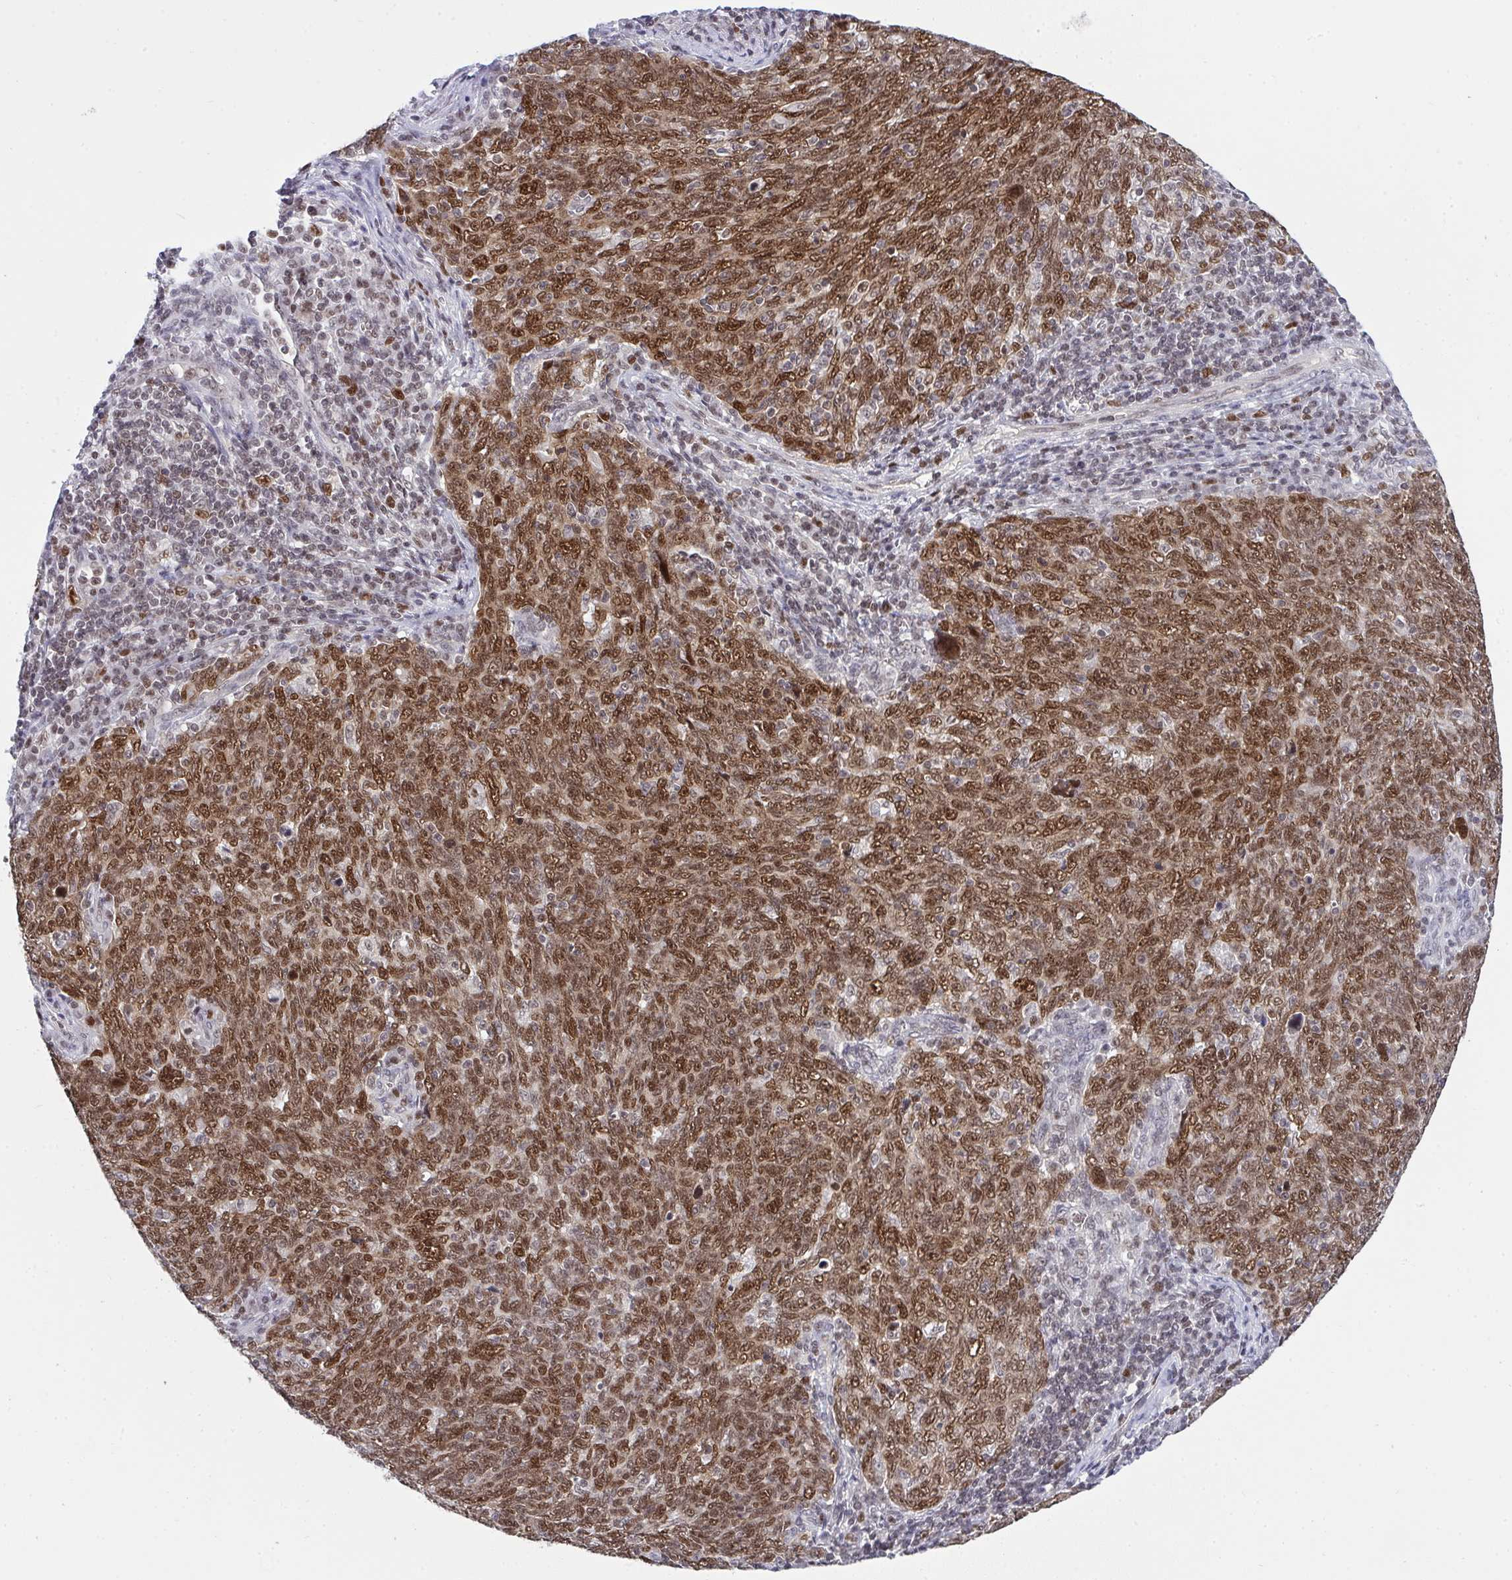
{"staining": {"intensity": "moderate", "quantity": ">75%", "location": "nuclear"}, "tissue": "lung cancer", "cell_type": "Tumor cells", "image_type": "cancer", "snomed": [{"axis": "morphology", "description": "Squamous cell carcinoma, NOS"}, {"axis": "topography", "description": "Lung"}], "caption": "Lung squamous cell carcinoma was stained to show a protein in brown. There is medium levels of moderate nuclear staining in approximately >75% of tumor cells.", "gene": "RFC4", "patient": {"sex": "female", "age": 72}}